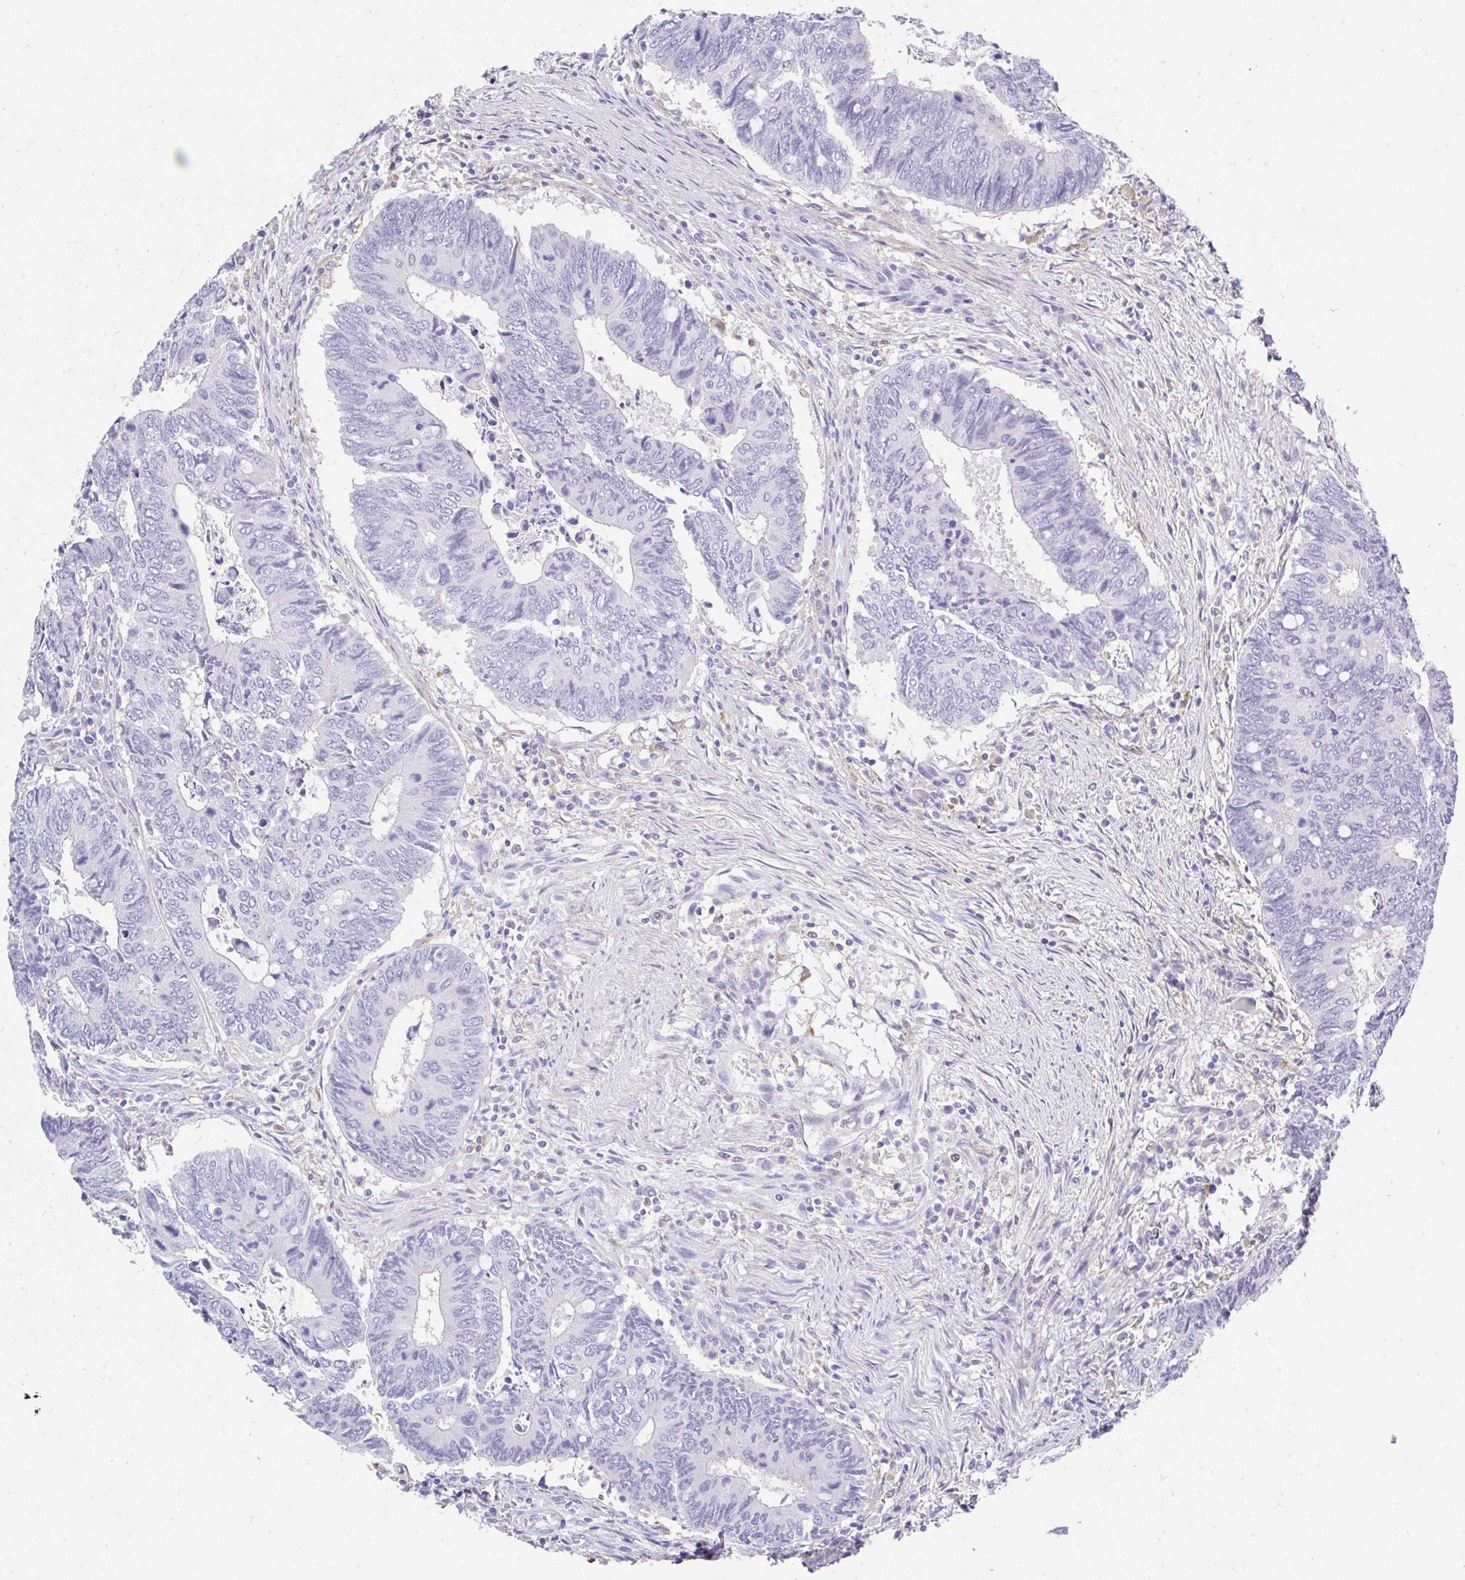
{"staining": {"intensity": "negative", "quantity": "none", "location": "none"}, "tissue": "colorectal cancer", "cell_type": "Tumor cells", "image_type": "cancer", "snomed": [{"axis": "morphology", "description": "Adenocarcinoma, NOS"}, {"axis": "topography", "description": "Colon"}], "caption": "Colorectal adenocarcinoma was stained to show a protein in brown. There is no significant positivity in tumor cells.", "gene": "ZNF33A", "patient": {"sex": "male", "age": 87}}